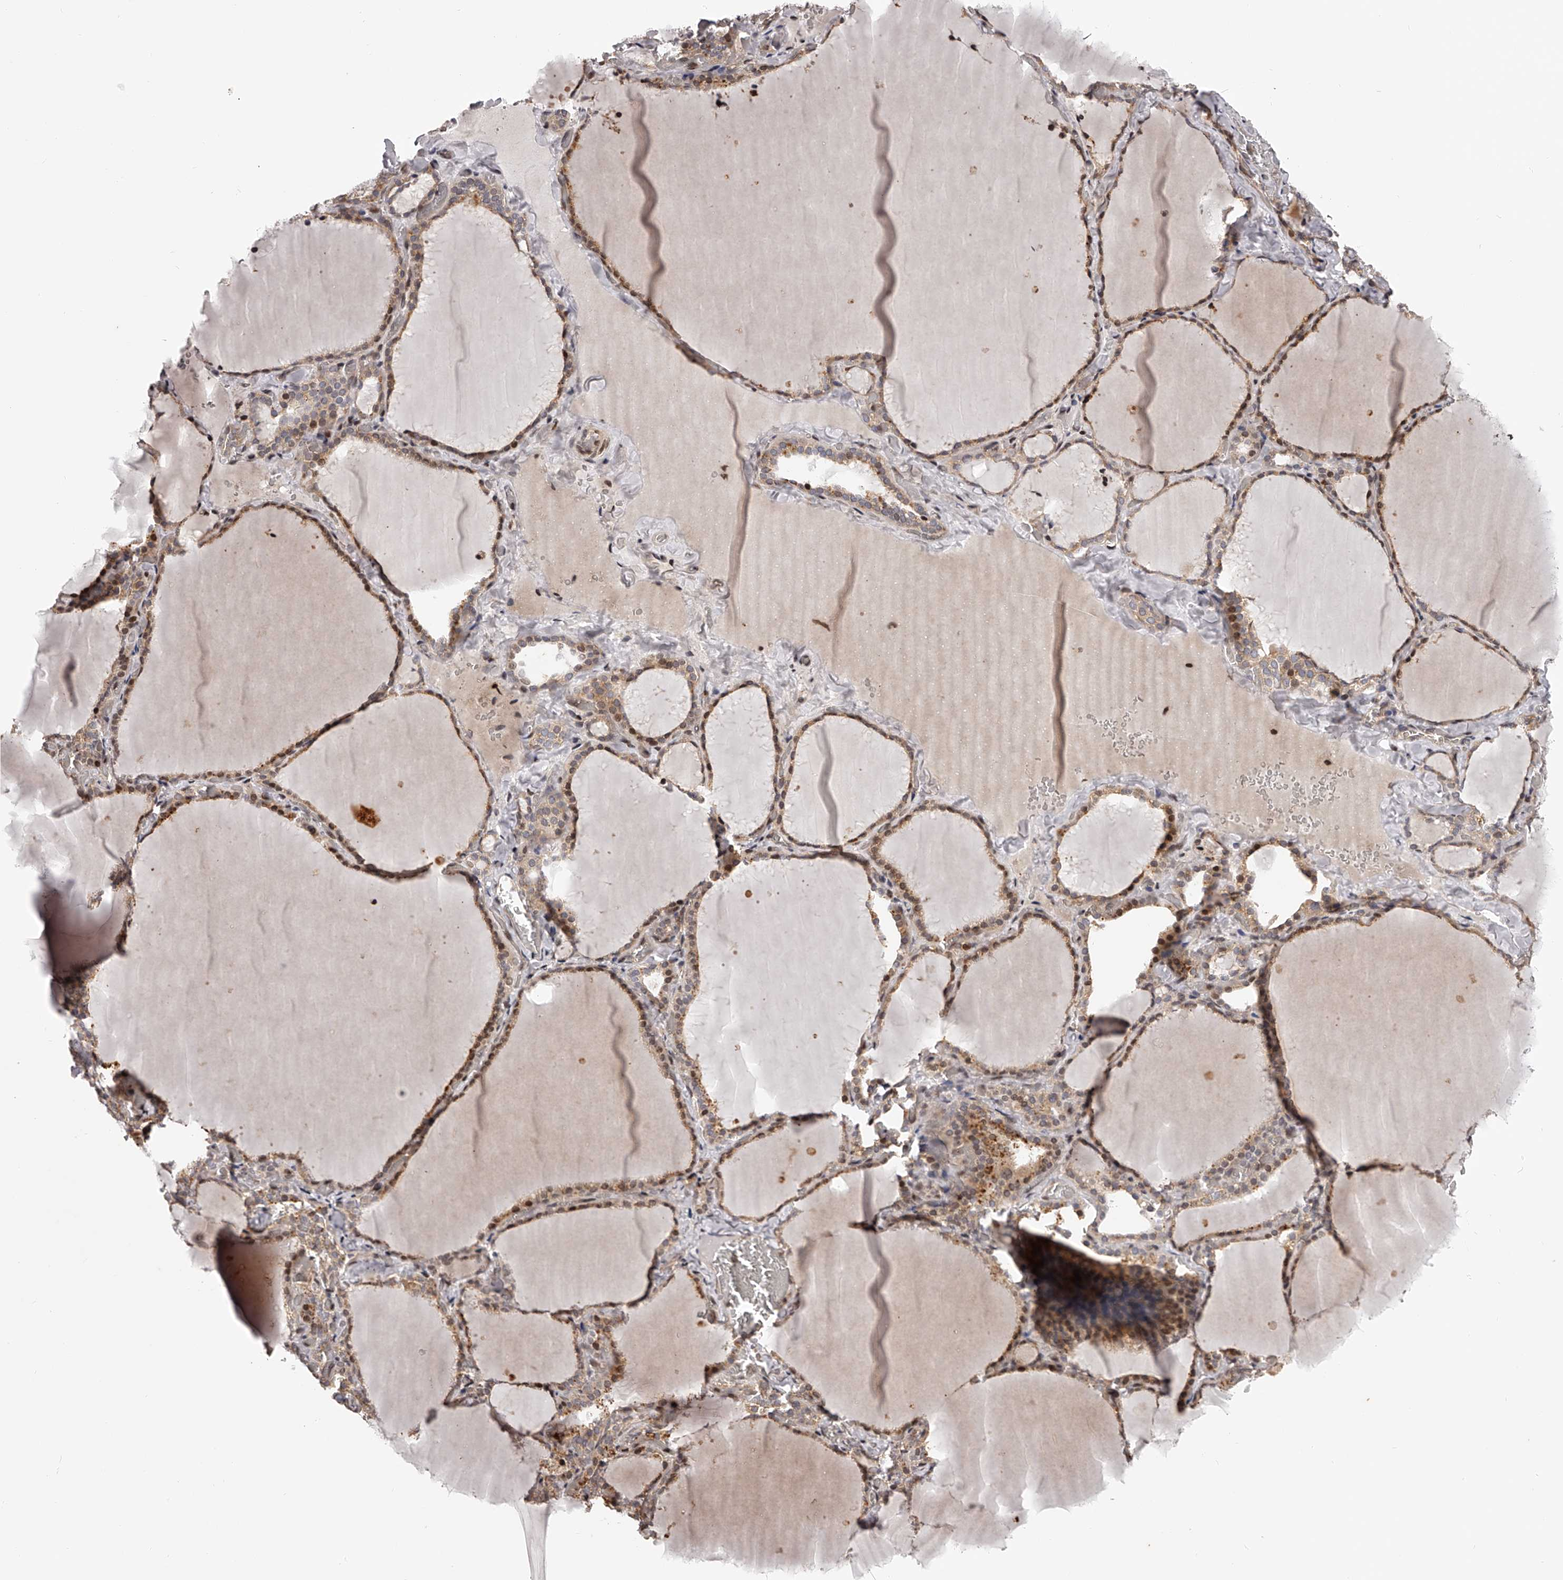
{"staining": {"intensity": "moderate", "quantity": ">75%", "location": "cytoplasmic/membranous,nuclear"}, "tissue": "thyroid gland", "cell_type": "Glandular cells", "image_type": "normal", "snomed": [{"axis": "morphology", "description": "Normal tissue, NOS"}, {"axis": "topography", "description": "Thyroid gland"}], "caption": "Moderate cytoplasmic/membranous,nuclear expression is present in about >75% of glandular cells in normal thyroid gland. (DAB (3,3'-diaminobenzidine) = brown stain, brightfield microscopy at high magnification).", "gene": "PFDN2", "patient": {"sex": "female", "age": 22}}